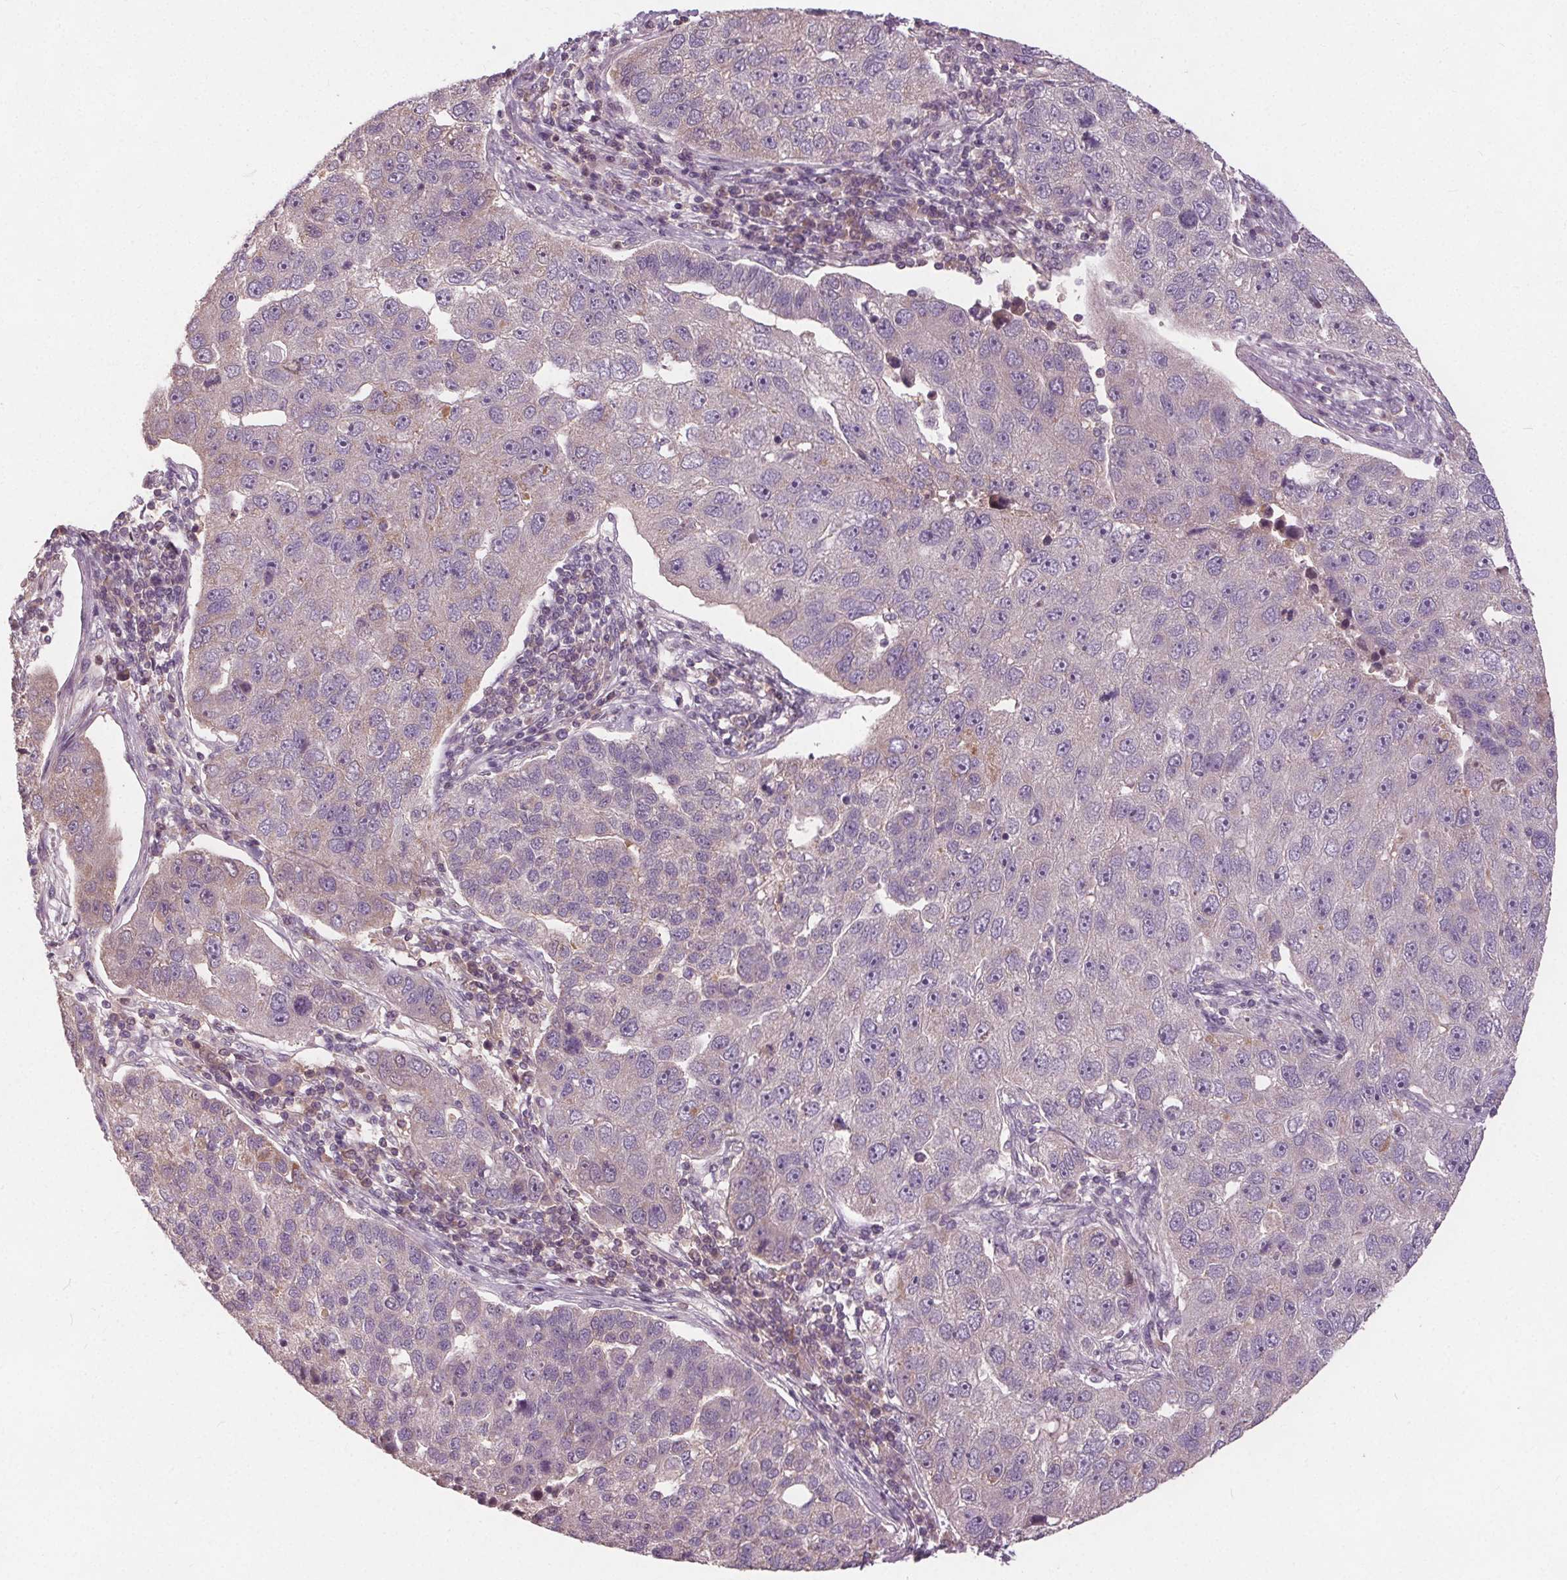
{"staining": {"intensity": "negative", "quantity": "none", "location": "none"}, "tissue": "pancreatic cancer", "cell_type": "Tumor cells", "image_type": "cancer", "snomed": [{"axis": "morphology", "description": "Adenocarcinoma, NOS"}, {"axis": "topography", "description": "Pancreas"}], "caption": "Human pancreatic cancer stained for a protein using immunohistochemistry (IHC) displays no staining in tumor cells.", "gene": "PDGFD", "patient": {"sex": "female", "age": 61}}